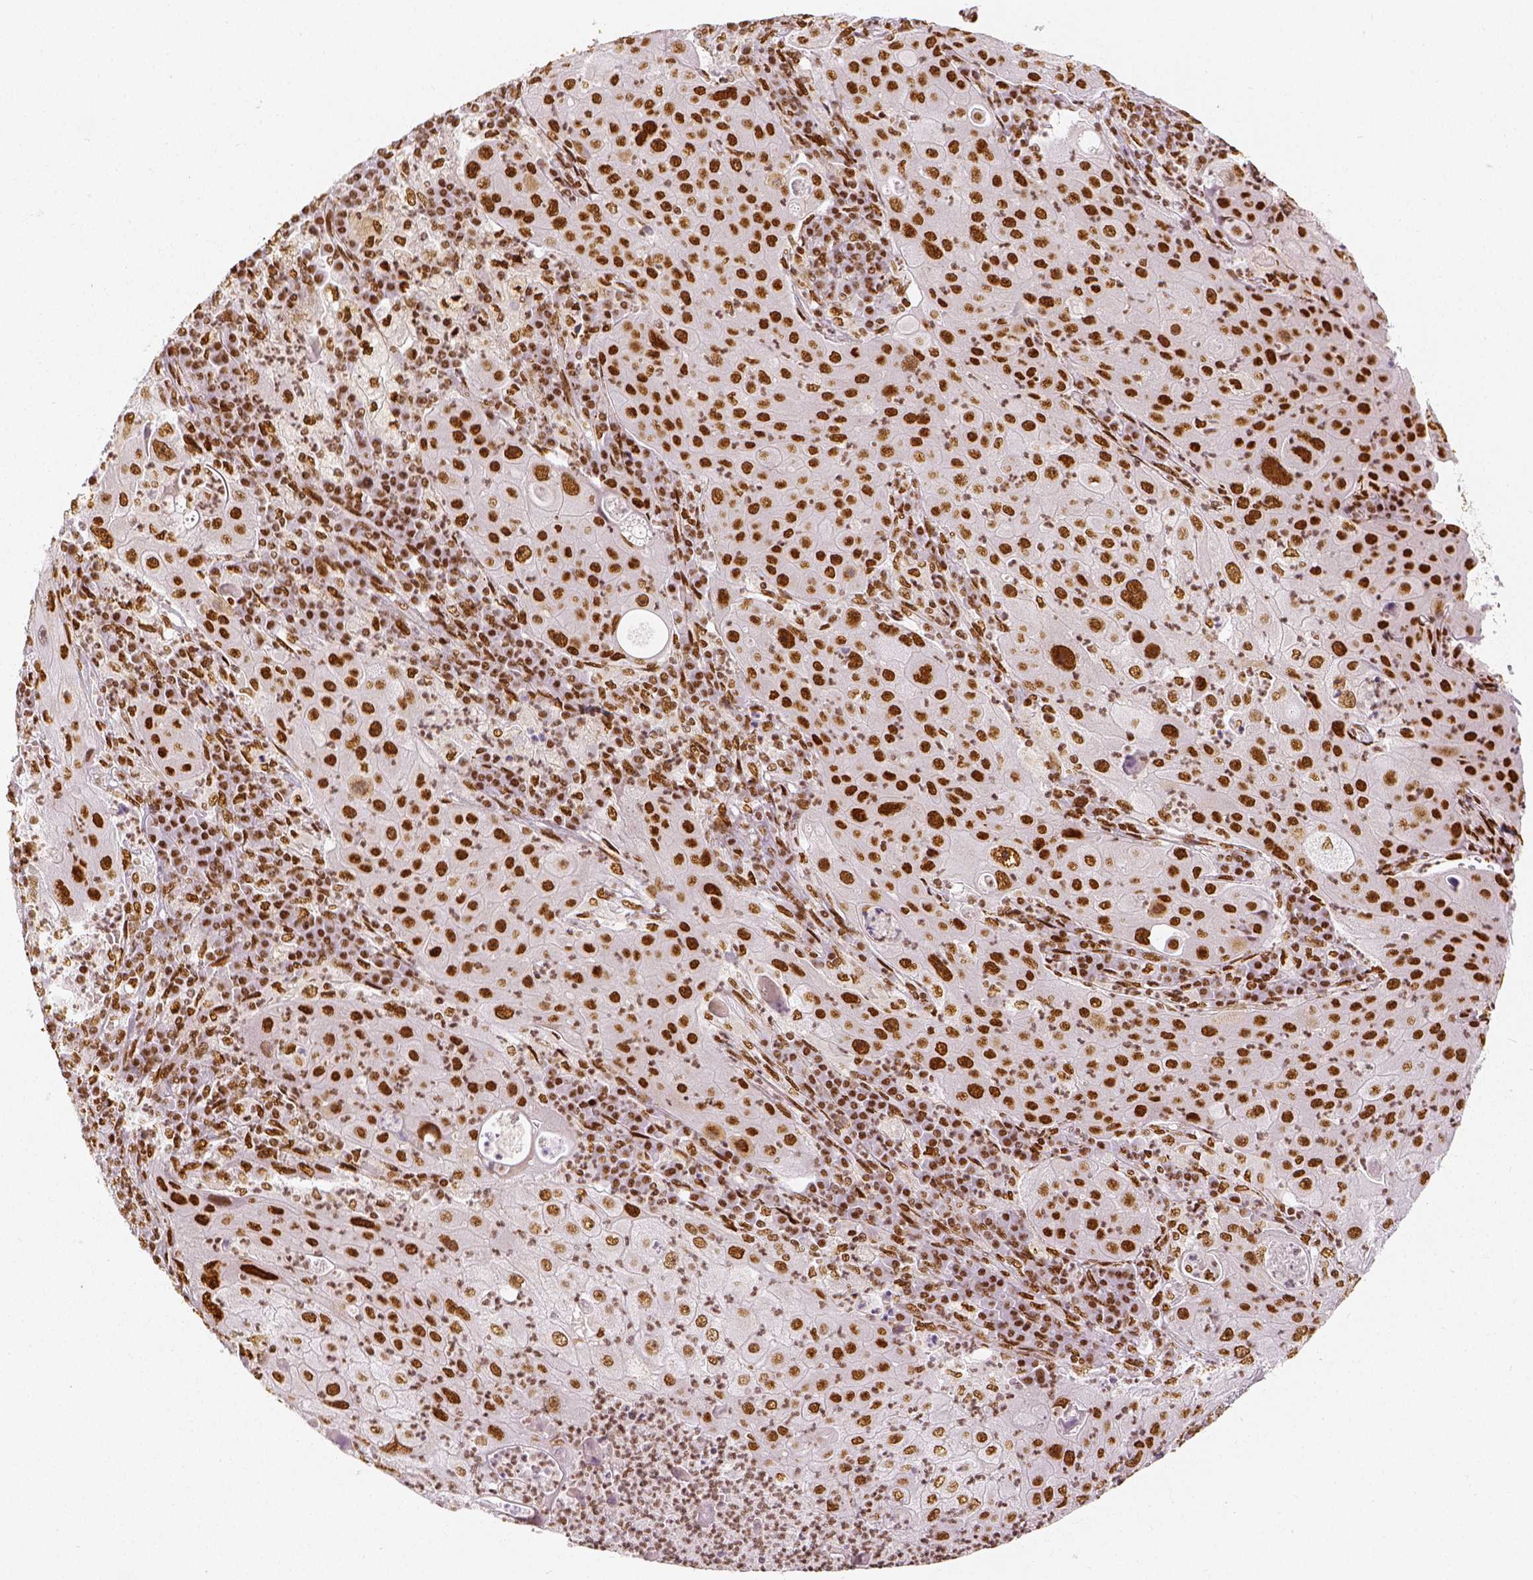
{"staining": {"intensity": "strong", "quantity": ">75%", "location": "nuclear"}, "tissue": "lung cancer", "cell_type": "Tumor cells", "image_type": "cancer", "snomed": [{"axis": "morphology", "description": "Squamous cell carcinoma, NOS"}, {"axis": "topography", "description": "Lung"}], "caption": "An IHC histopathology image of tumor tissue is shown. Protein staining in brown shows strong nuclear positivity in lung cancer within tumor cells. The staining is performed using DAB (3,3'-diaminobenzidine) brown chromogen to label protein expression. The nuclei are counter-stained blue using hematoxylin.", "gene": "KDM5B", "patient": {"sex": "female", "age": 59}}